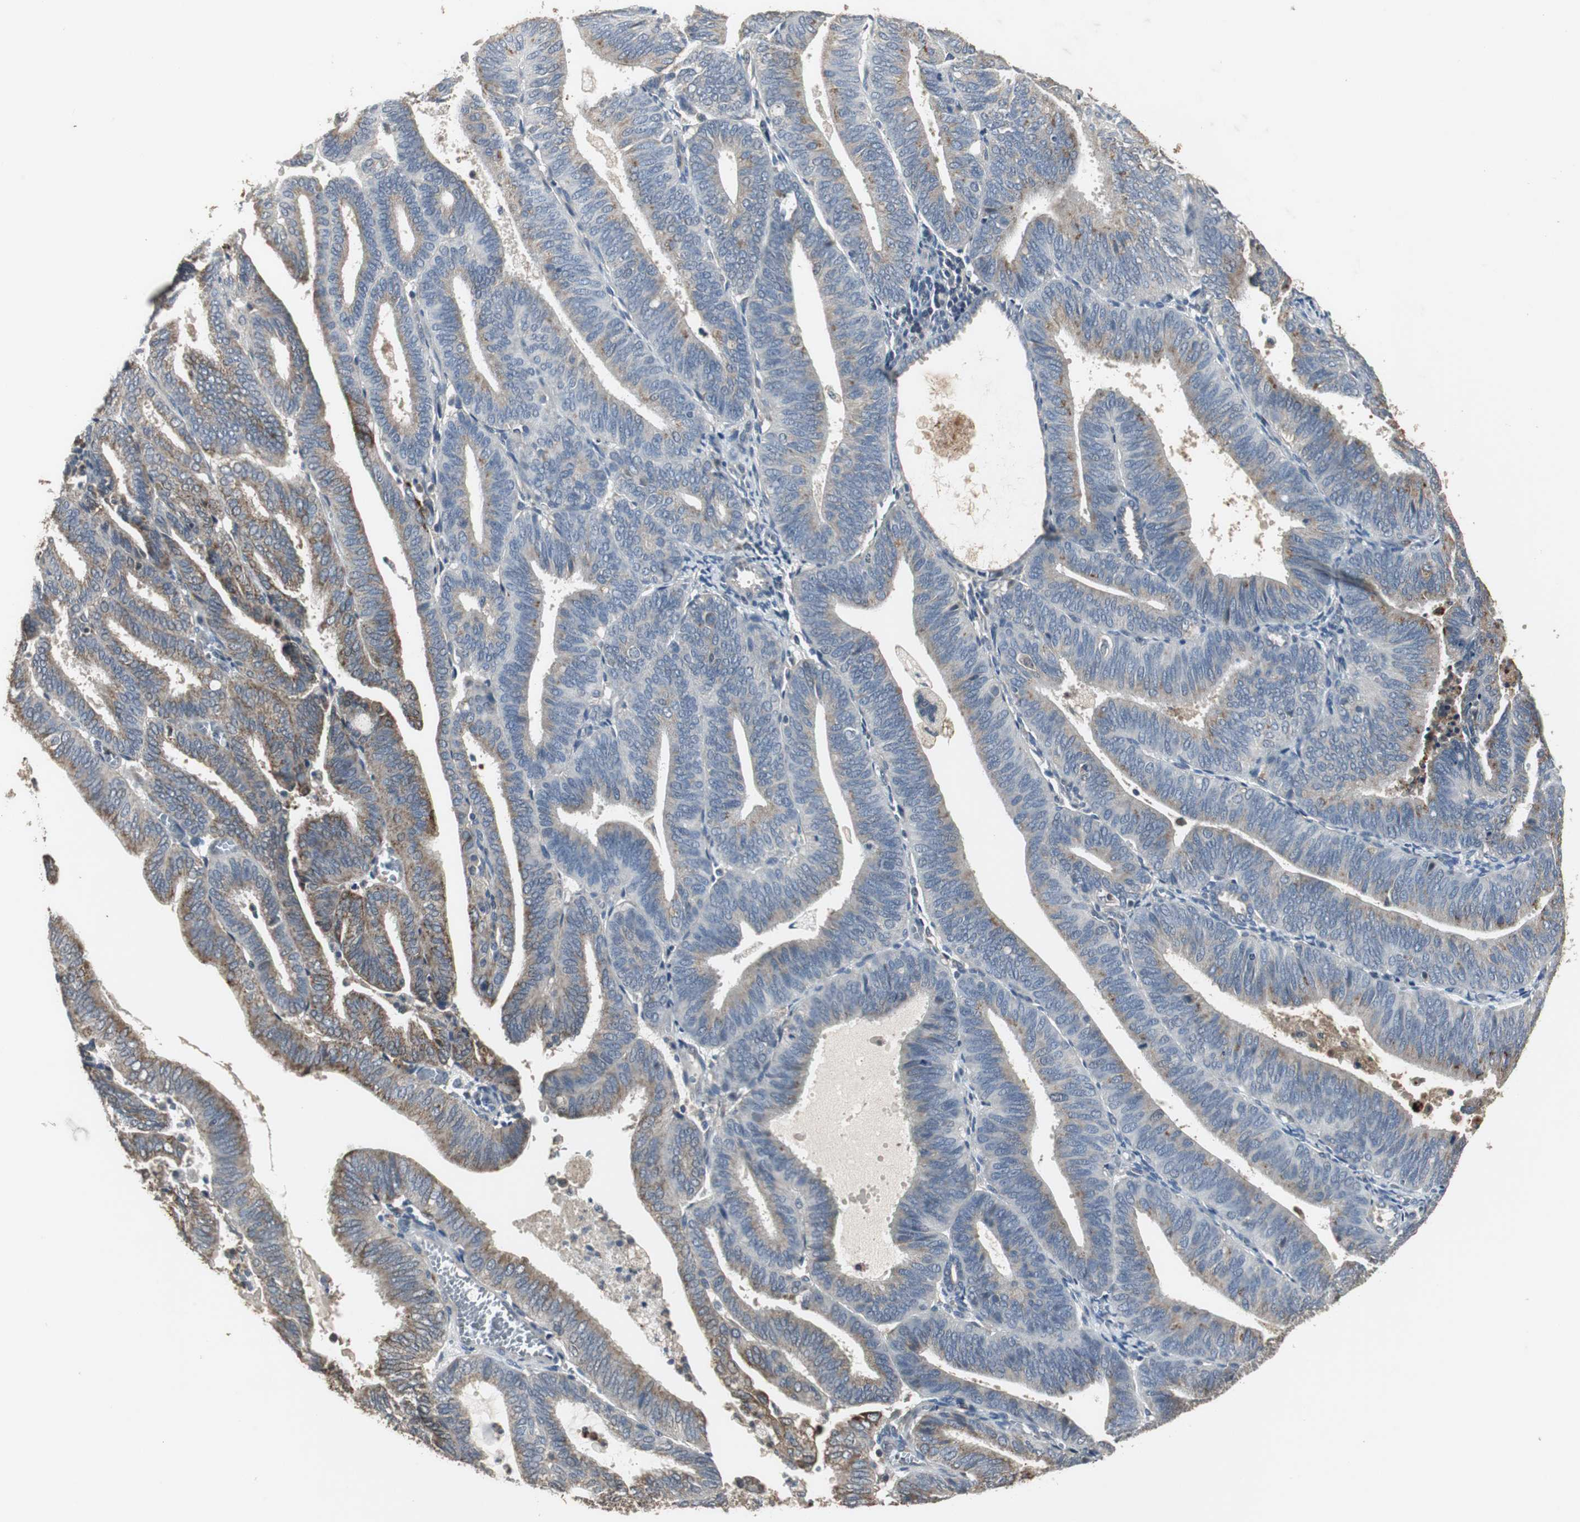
{"staining": {"intensity": "moderate", "quantity": ">75%", "location": "cytoplasmic/membranous"}, "tissue": "endometrial cancer", "cell_type": "Tumor cells", "image_type": "cancer", "snomed": [{"axis": "morphology", "description": "Adenocarcinoma, NOS"}, {"axis": "topography", "description": "Uterus"}], "caption": "High-magnification brightfield microscopy of endometrial adenocarcinoma stained with DAB (3,3'-diaminobenzidine) (brown) and counterstained with hematoxylin (blue). tumor cells exhibit moderate cytoplasmic/membranous expression is seen in about>75% of cells.", "gene": "JTB", "patient": {"sex": "female", "age": 60}}